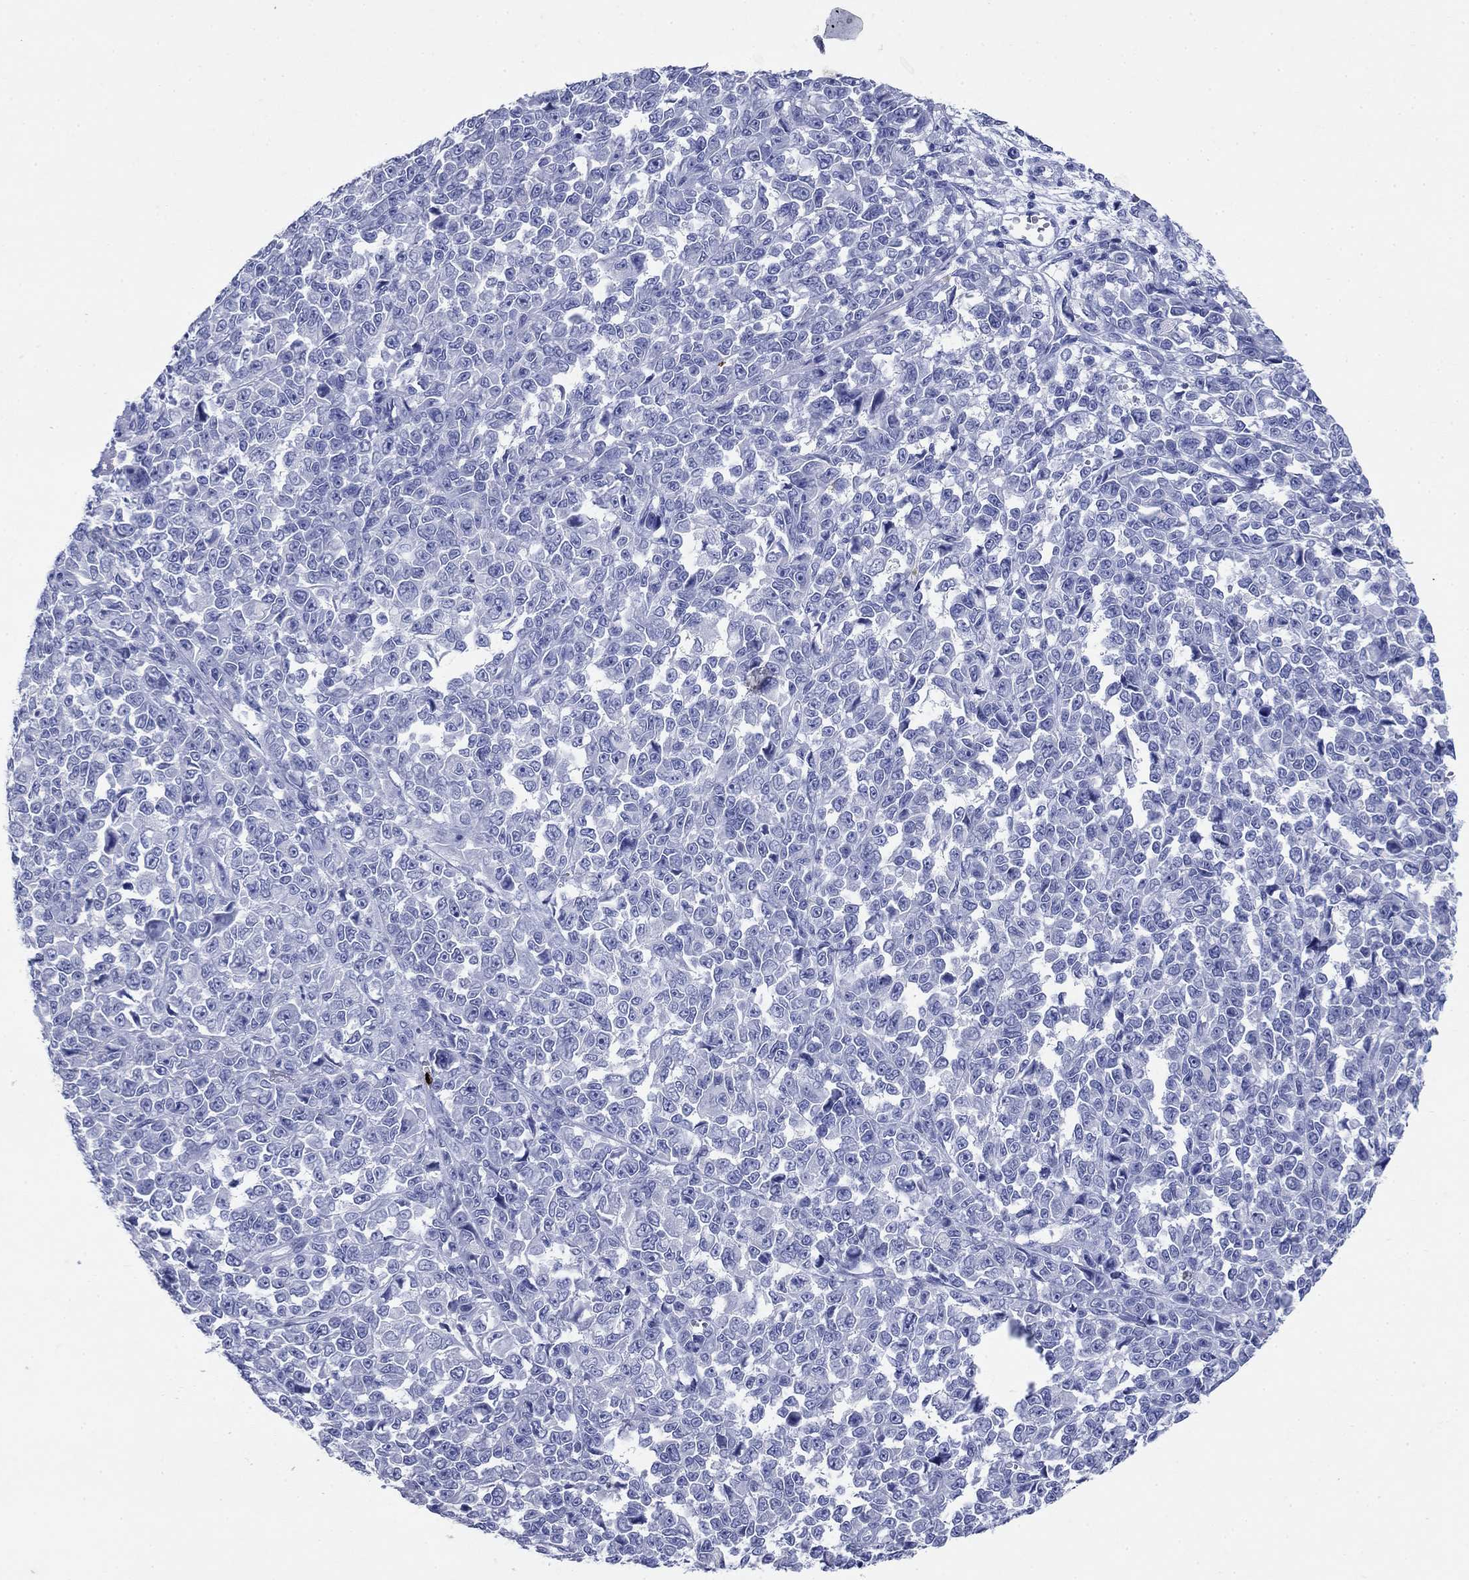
{"staining": {"intensity": "negative", "quantity": "none", "location": "none"}, "tissue": "melanoma", "cell_type": "Tumor cells", "image_type": "cancer", "snomed": [{"axis": "morphology", "description": "Malignant melanoma, NOS"}, {"axis": "topography", "description": "Skin"}], "caption": "Tumor cells are negative for brown protein staining in malignant melanoma.", "gene": "AZU1", "patient": {"sex": "female", "age": 95}}